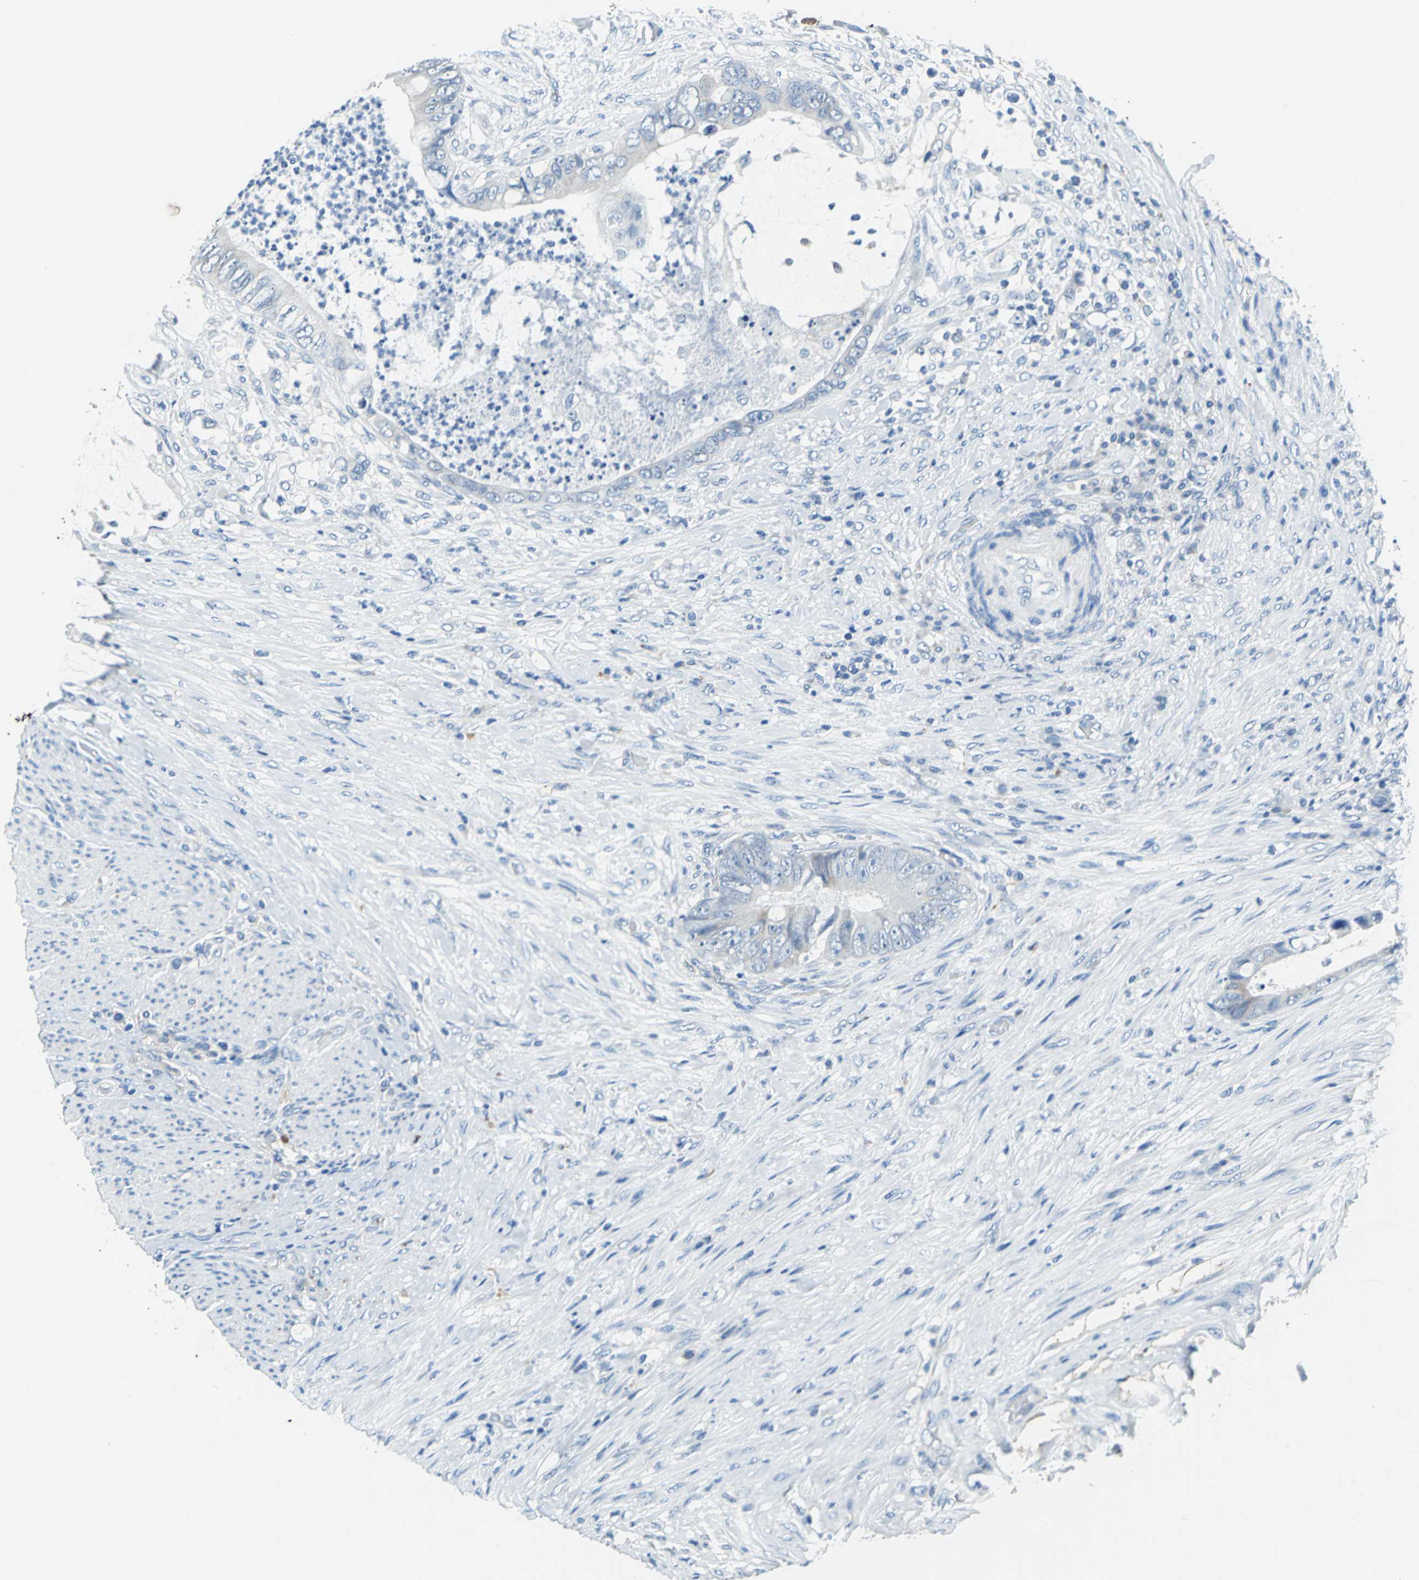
{"staining": {"intensity": "negative", "quantity": "none", "location": "none"}, "tissue": "colorectal cancer", "cell_type": "Tumor cells", "image_type": "cancer", "snomed": [{"axis": "morphology", "description": "Adenocarcinoma, NOS"}, {"axis": "topography", "description": "Rectum"}], "caption": "Image shows no significant protein expression in tumor cells of colorectal adenocarcinoma. (Stains: DAB immunohistochemistry (IHC) with hematoxylin counter stain, Microscopy: brightfield microscopy at high magnification).", "gene": "TEX264", "patient": {"sex": "female", "age": 77}}